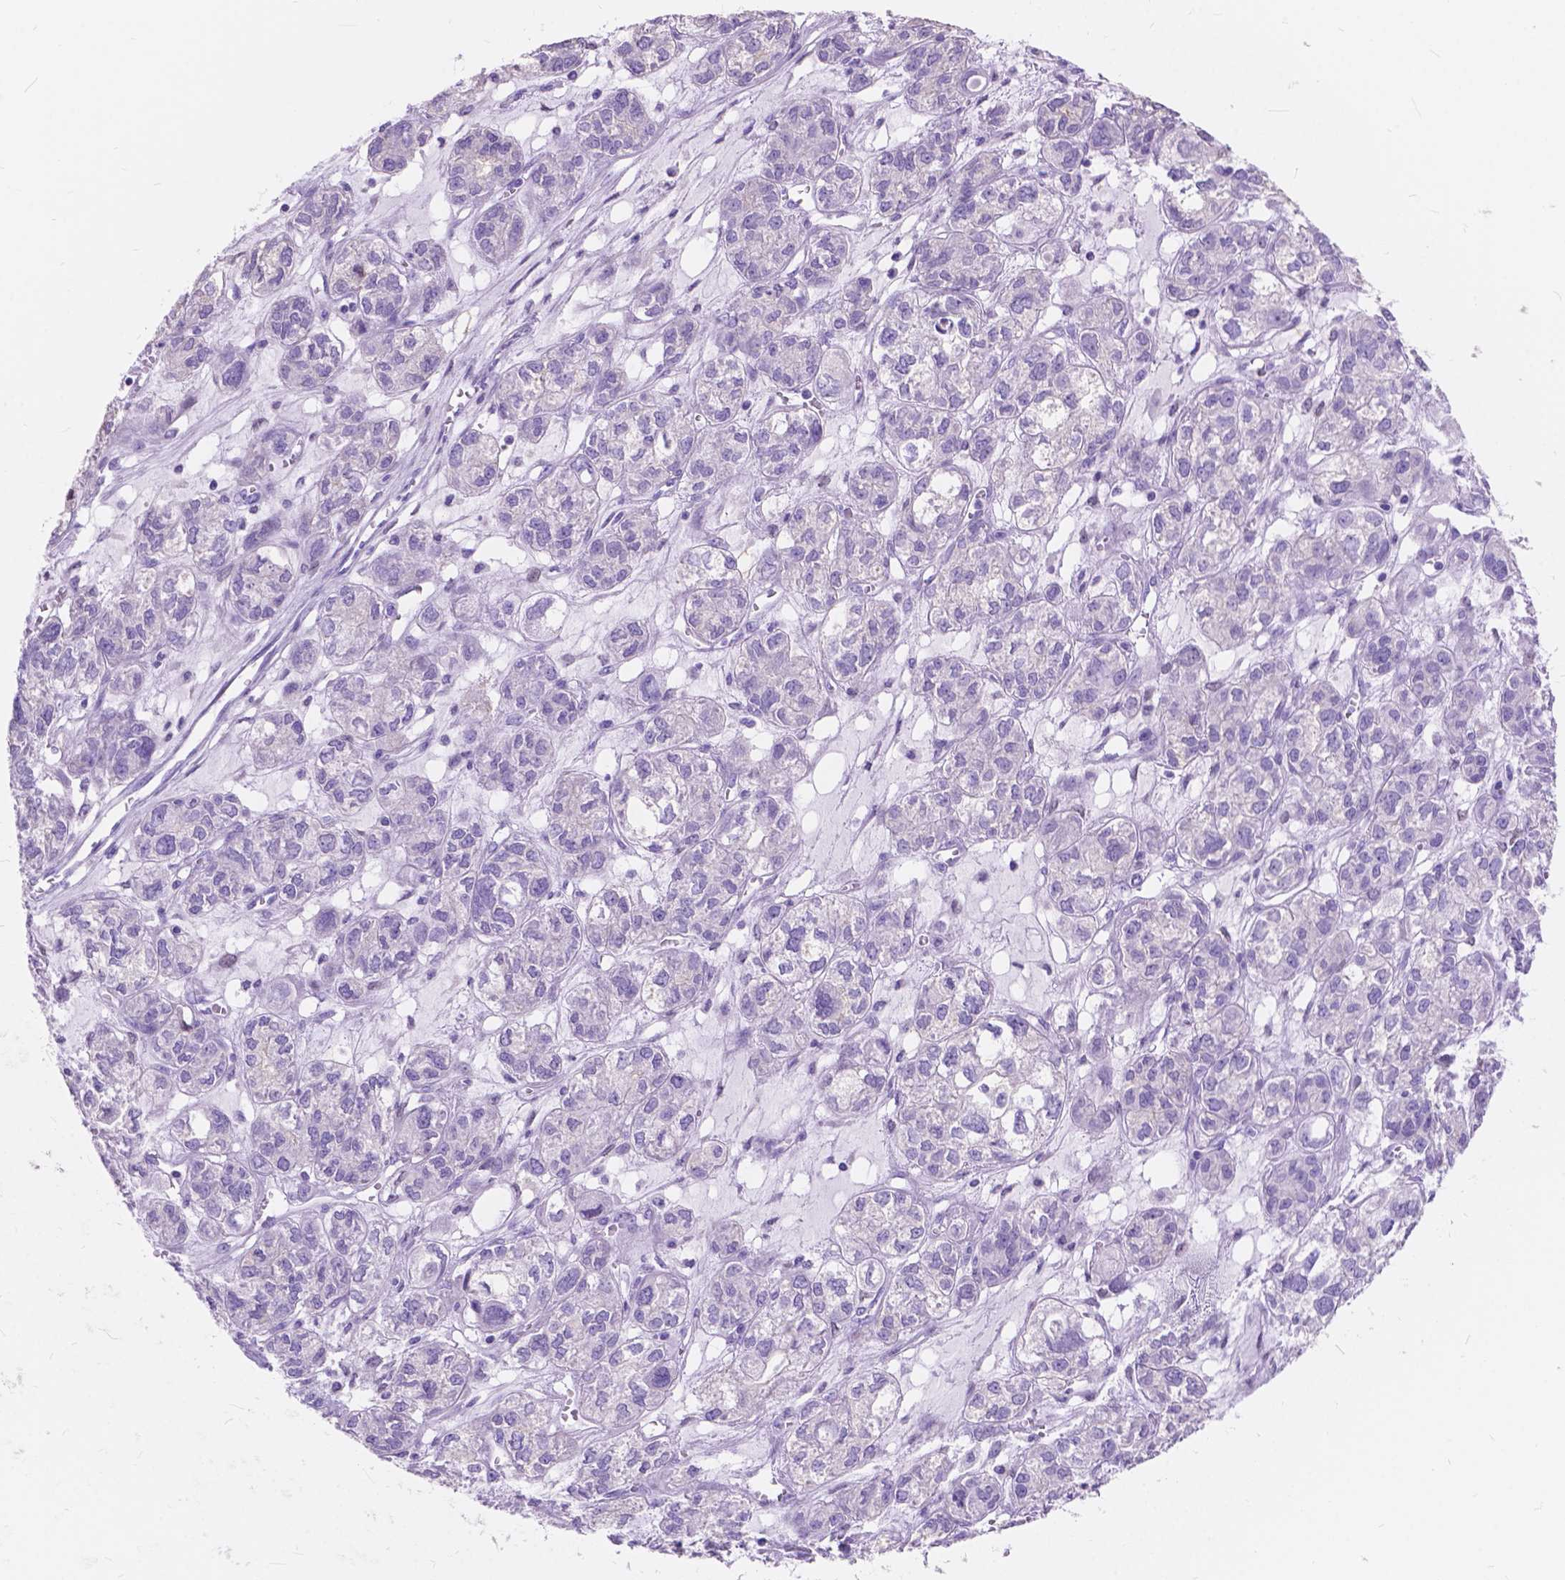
{"staining": {"intensity": "negative", "quantity": "none", "location": "none"}, "tissue": "ovarian cancer", "cell_type": "Tumor cells", "image_type": "cancer", "snomed": [{"axis": "morphology", "description": "Carcinoma, endometroid"}, {"axis": "topography", "description": "Ovary"}], "caption": "Tumor cells show no significant protein positivity in endometroid carcinoma (ovarian).", "gene": "FOXL2", "patient": {"sex": "female", "age": 64}}